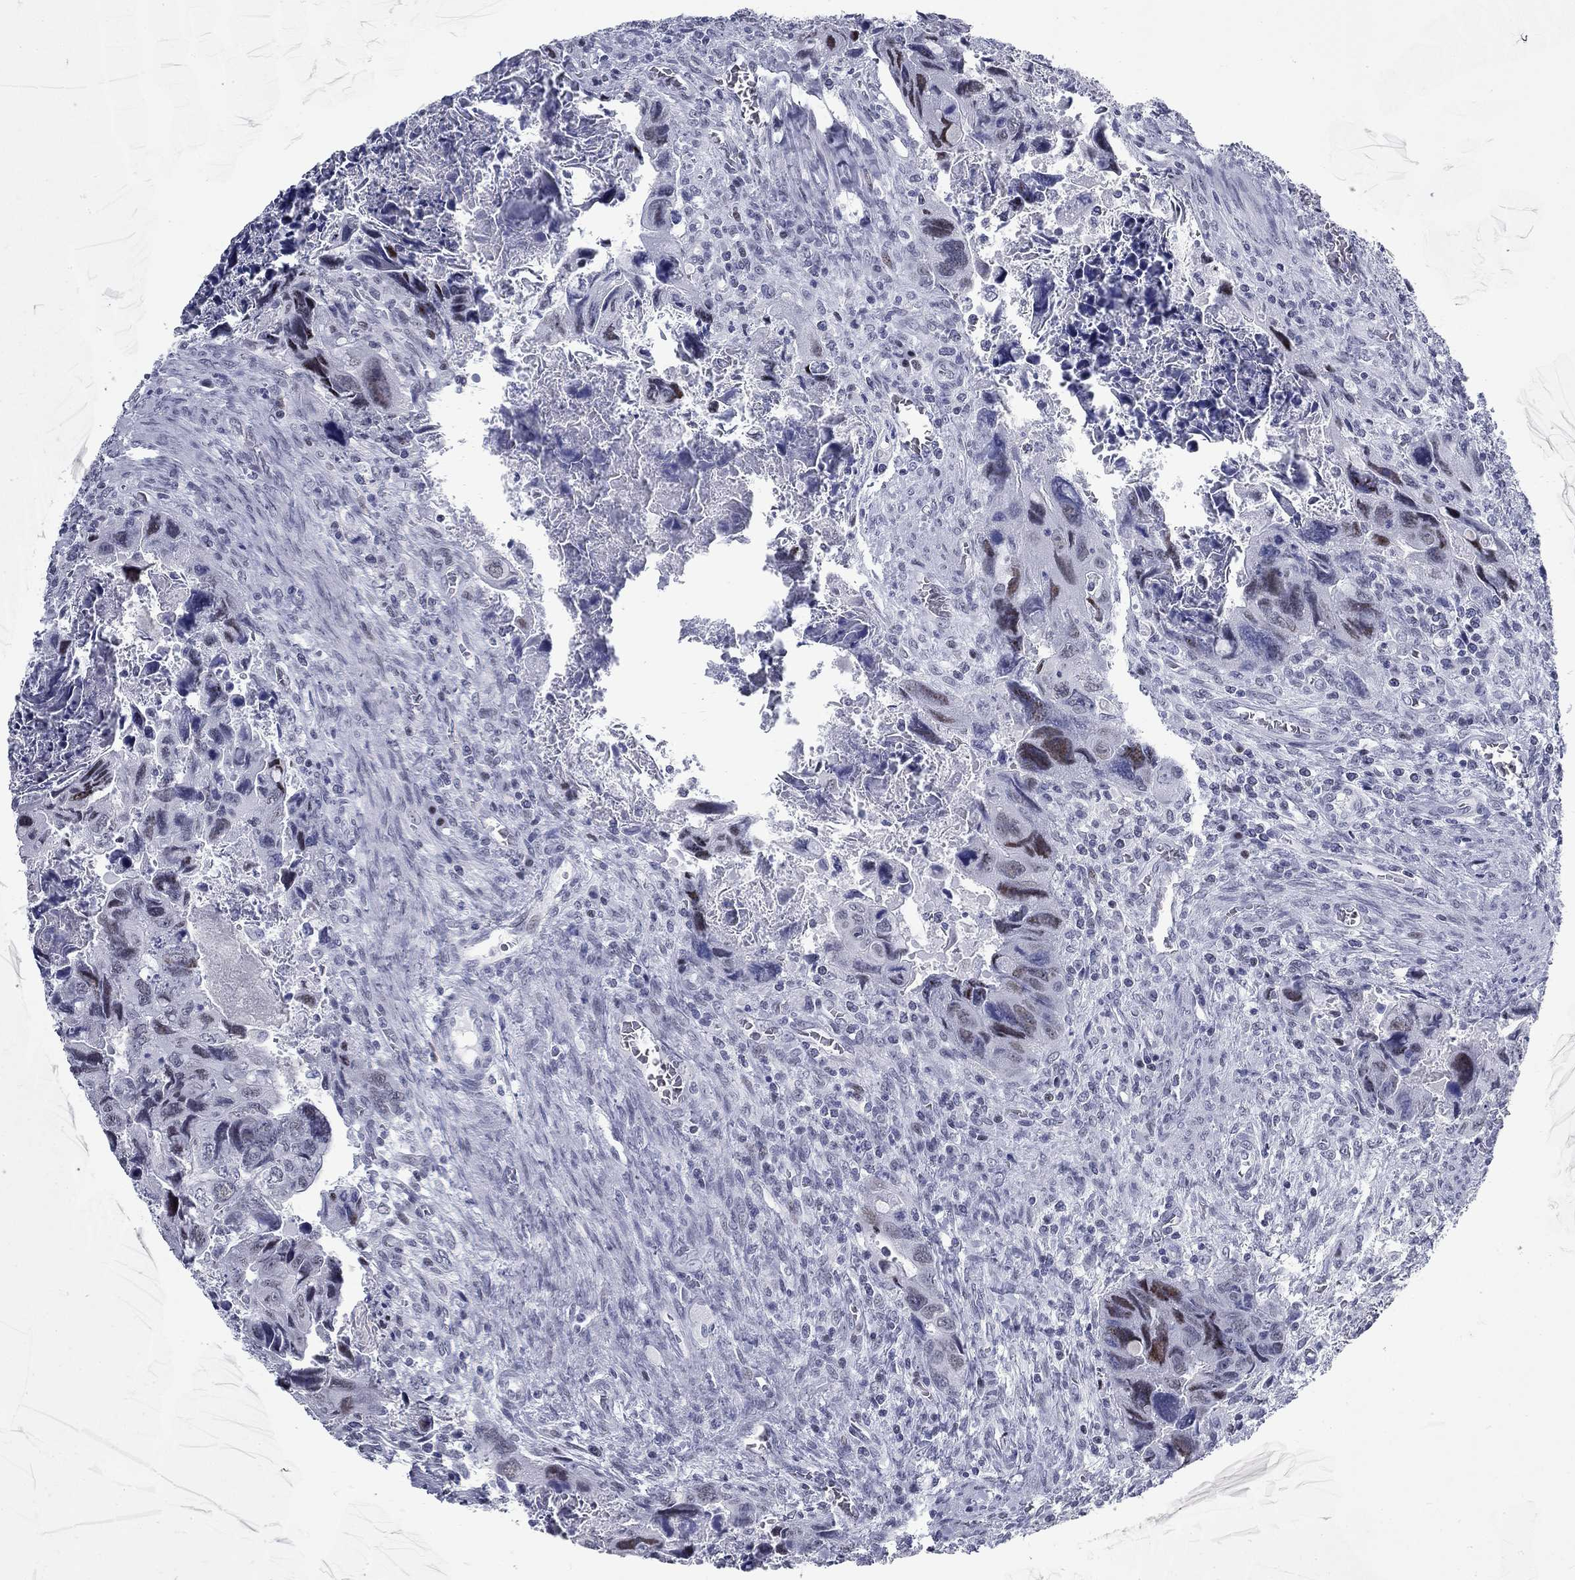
{"staining": {"intensity": "moderate", "quantity": "<25%", "location": "nuclear"}, "tissue": "colorectal cancer", "cell_type": "Tumor cells", "image_type": "cancer", "snomed": [{"axis": "morphology", "description": "Adenocarcinoma, NOS"}, {"axis": "topography", "description": "Rectum"}], "caption": "A high-resolution micrograph shows IHC staining of adenocarcinoma (colorectal), which exhibits moderate nuclear staining in about <25% of tumor cells.", "gene": "ASF1B", "patient": {"sex": "male", "age": 62}}